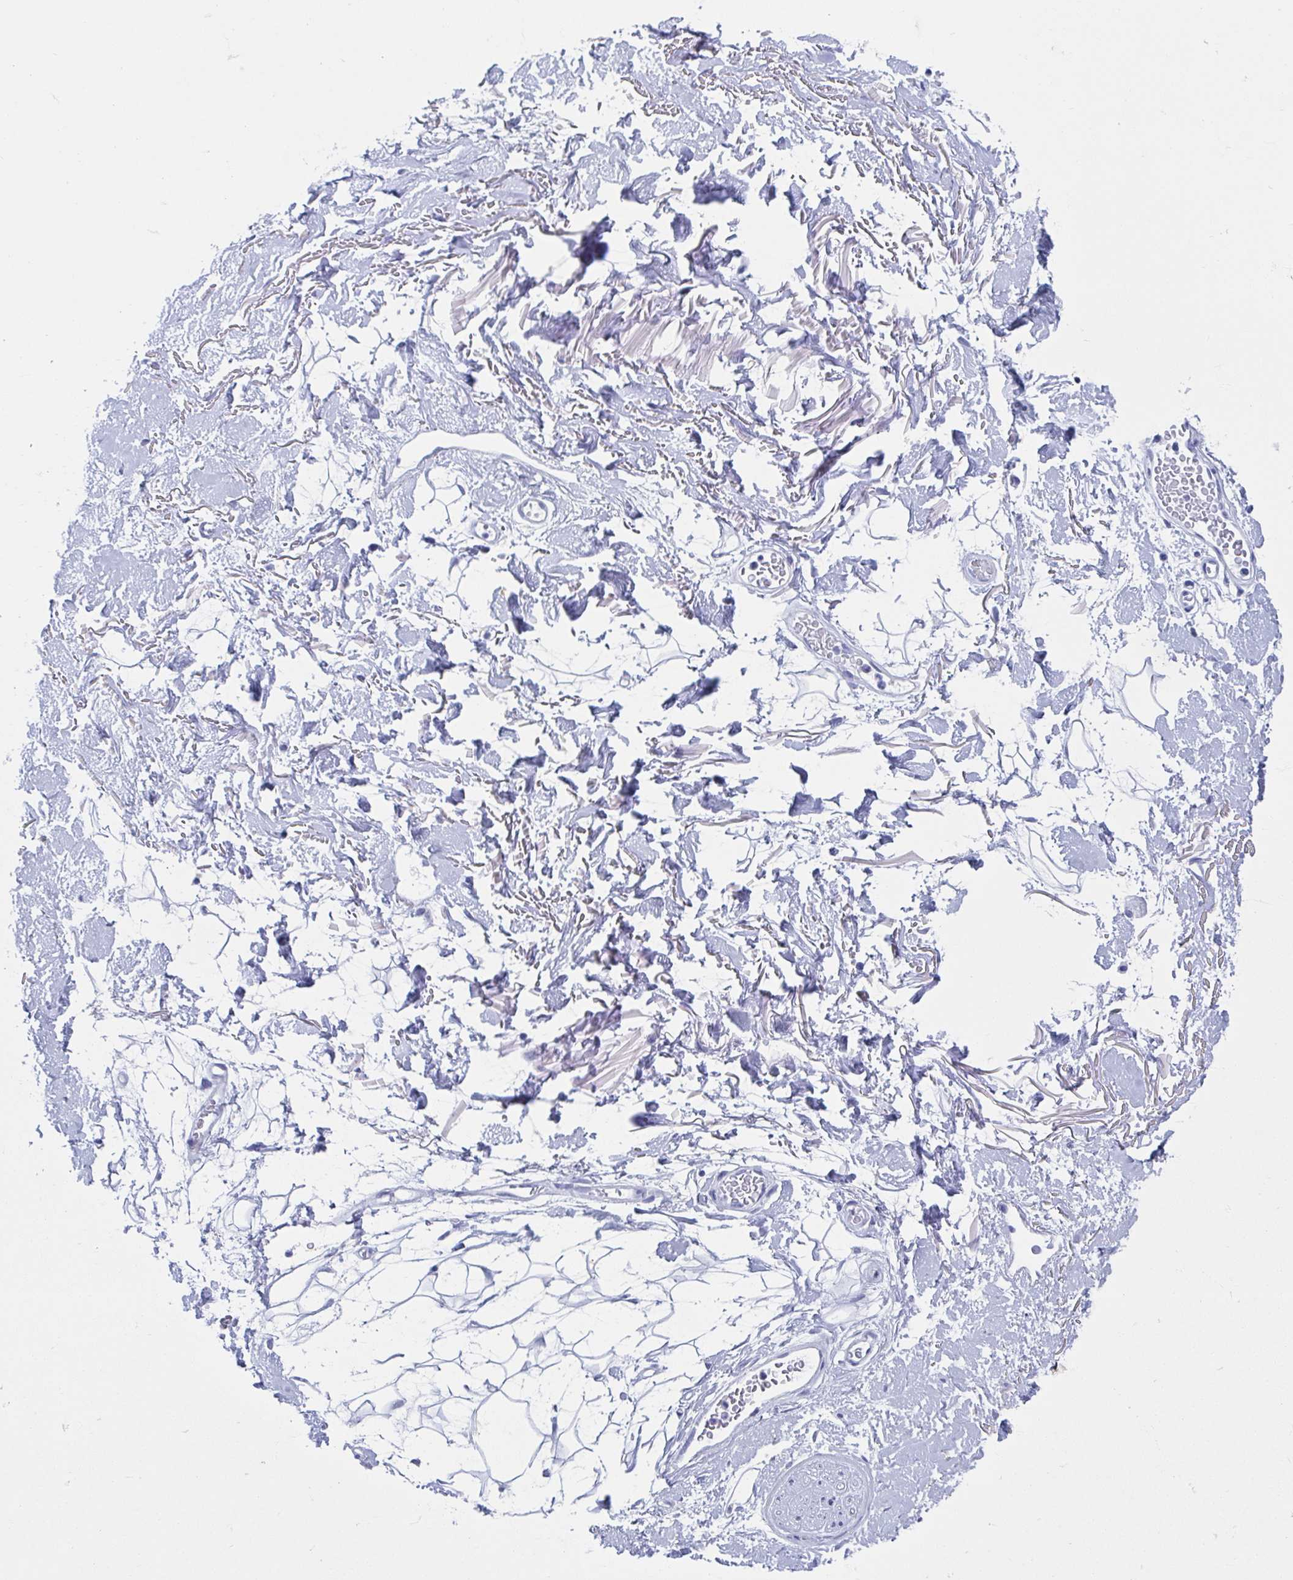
{"staining": {"intensity": "negative", "quantity": "none", "location": "none"}, "tissue": "adipose tissue", "cell_type": "Adipocytes", "image_type": "normal", "snomed": [{"axis": "morphology", "description": "Normal tissue, NOS"}, {"axis": "topography", "description": "Anal"}, {"axis": "topography", "description": "Peripheral nerve tissue"}], "caption": "Immunohistochemistry (IHC) of unremarkable human adipose tissue reveals no staining in adipocytes.", "gene": "HDGFL1", "patient": {"sex": "male", "age": 78}}